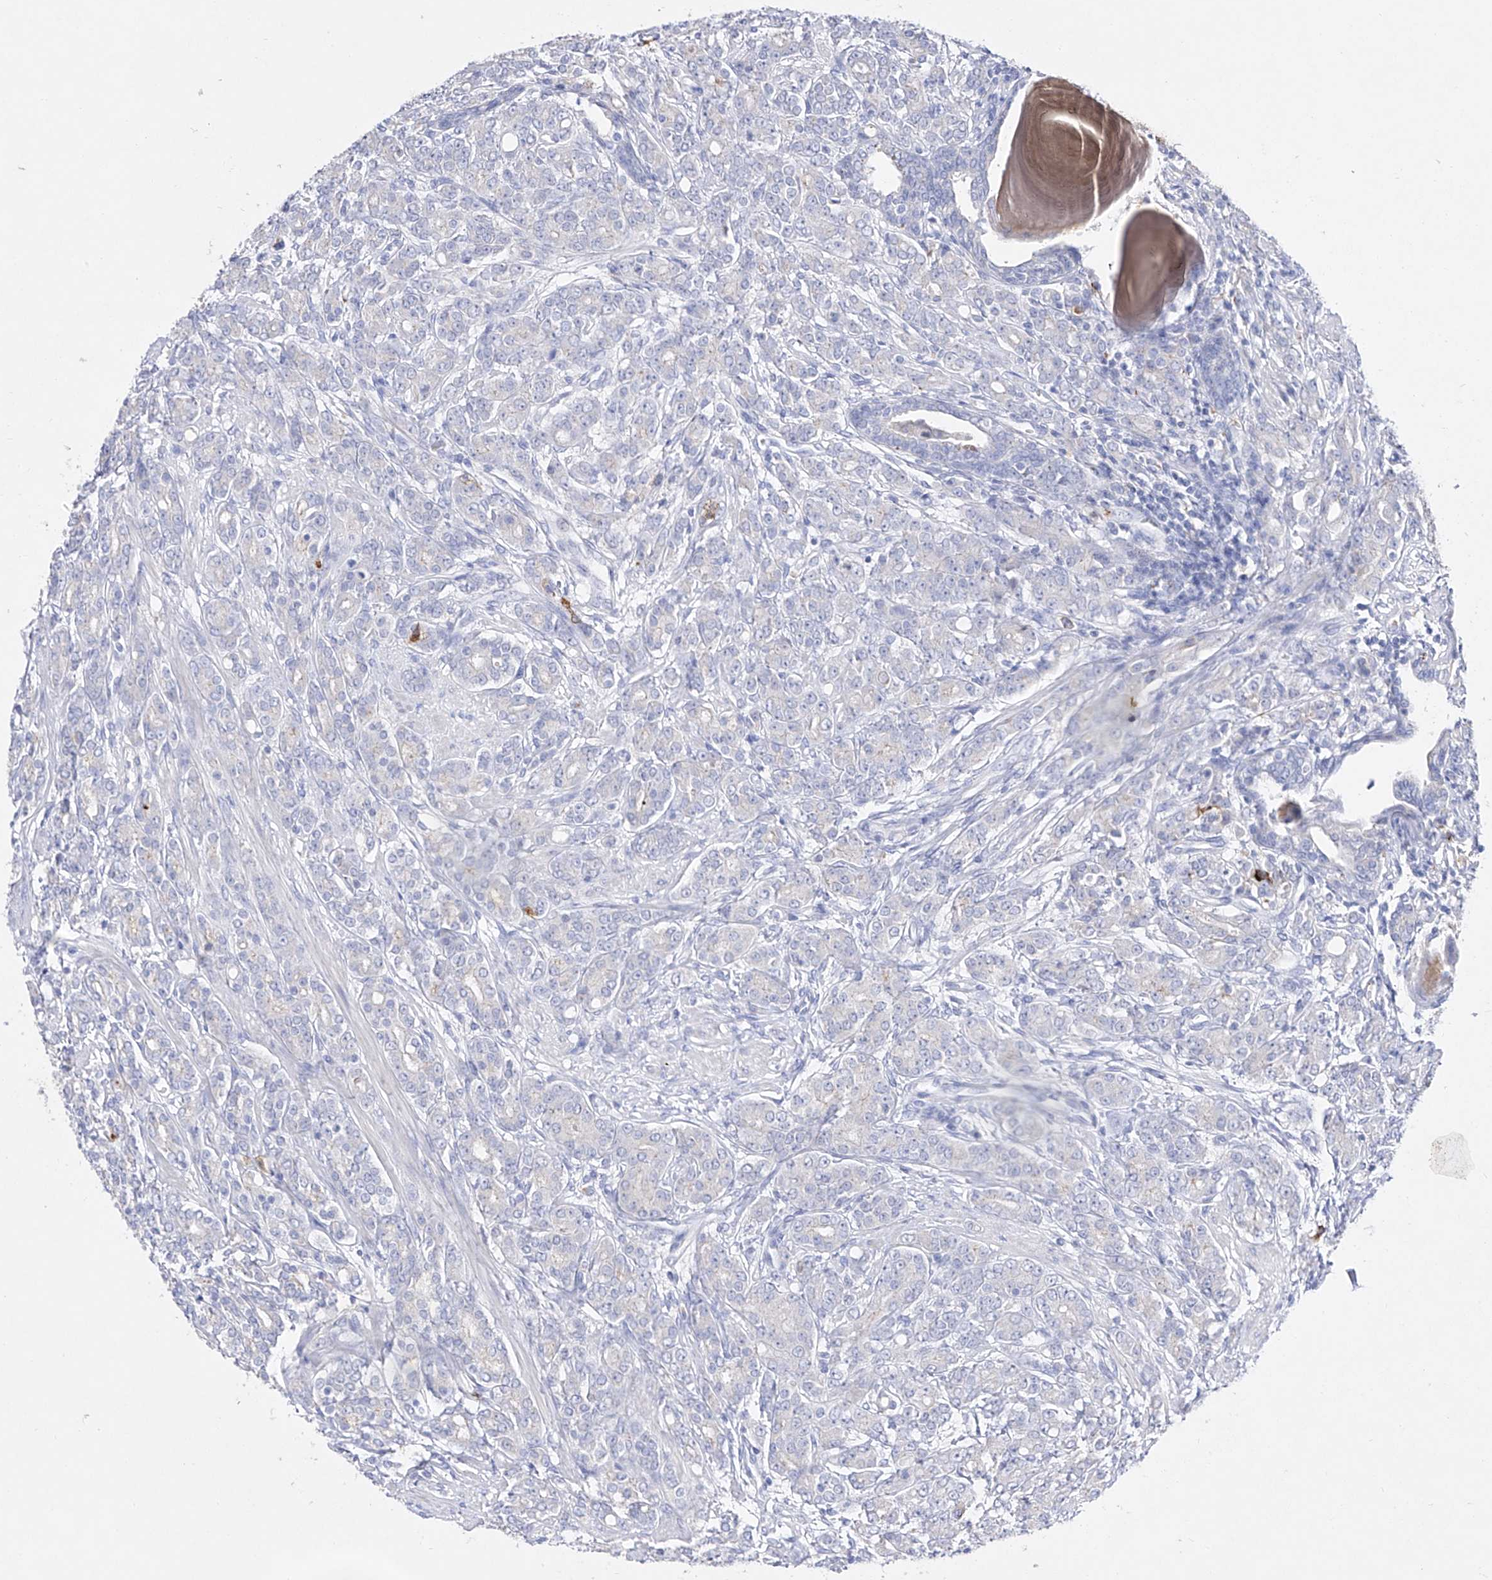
{"staining": {"intensity": "negative", "quantity": "none", "location": "none"}, "tissue": "prostate cancer", "cell_type": "Tumor cells", "image_type": "cancer", "snomed": [{"axis": "morphology", "description": "Adenocarcinoma, High grade"}, {"axis": "topography", "description": "Prostate"}], "caption": "Immunohistochemistry of human prostate cancer (adenocarcinoma (high-grade)) shows no expression in tumor cells.", "gene": "TM7SF2", "patient": {"sex": "male", "age": 62}}